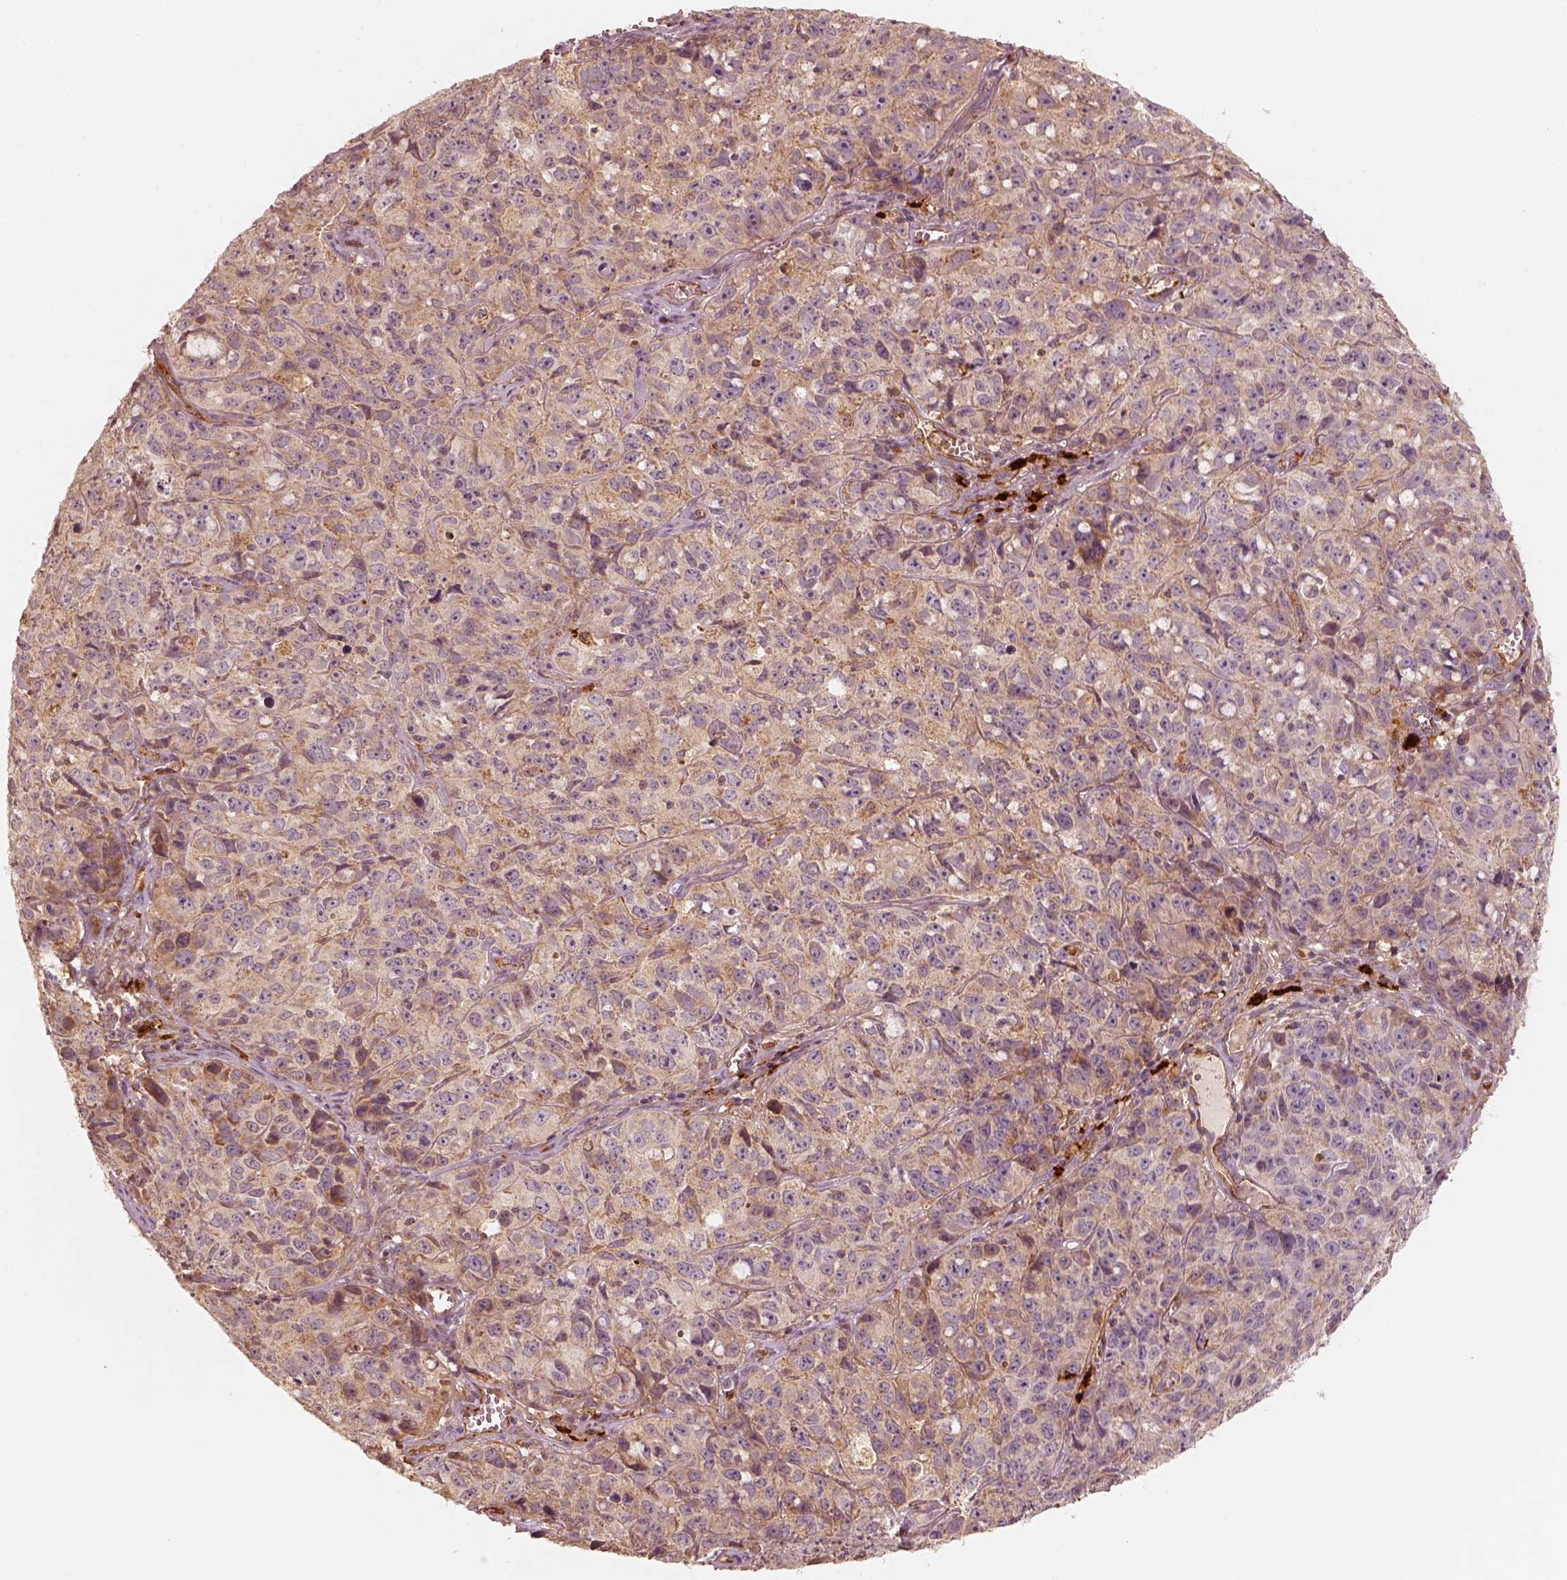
{"staining": {"intensity": "weak", "quantity": "<25%", "location": "cytoplasmic/membranous"}, "tissue": "cervical cancer", "cell_type": "Tumor cells", "image_type": "cancer", "snomed": [{"axis": "morphology", "description": "Squamous cell carcinoma, NOS"}, {"axis": "topography", "description": "Cervix"}], "caption": "Immunohistochemical staining of cervical squamous cell carcinoma shows no significant positivity in tumor cells.", "gene": "FSCN1", "patient": {"sex": "female", "age": 28}}